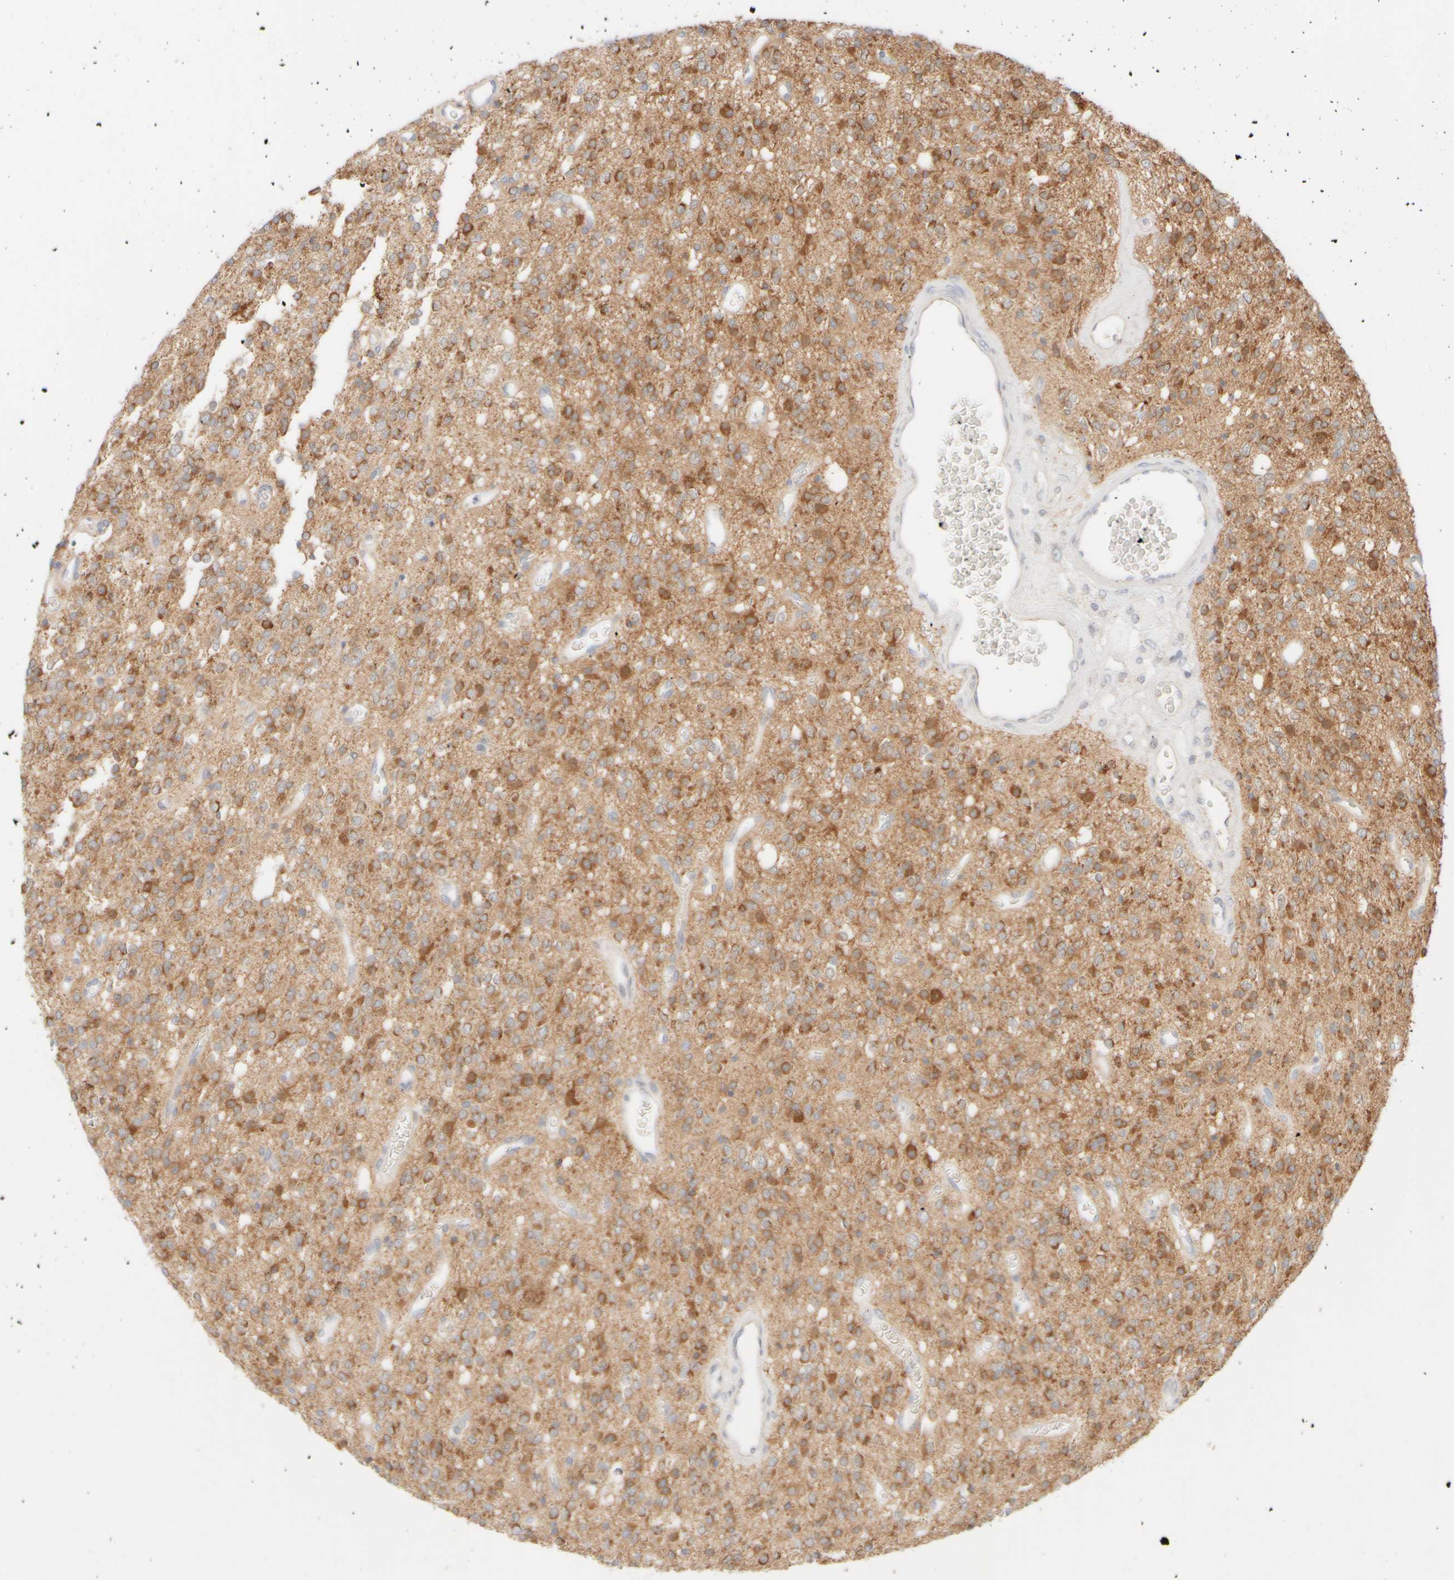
{"staining": {"intensity": "moderate", "quantity": ">75%", "location": "cytoplasmic/membranous"}, "tissue": "glioma", "cell_type": "Tumor cells", "image_type": "cancer", "snomed": [{"axis": "morphology", "description": "Glioma, malignant, High grade"}, {"axis": "topography", "description": "Brain"}], "caption": "Immunohistochemistry (IHC) histopathology image of human malignant glioma (high-grade) stained for a protein (brown), which reveals medium levels of moderate cytoplasmic/membranous expression in approximately >75% of tumor cells.", "gene": "PPM1K", "patient": {"sex": "male", "age": 34}}